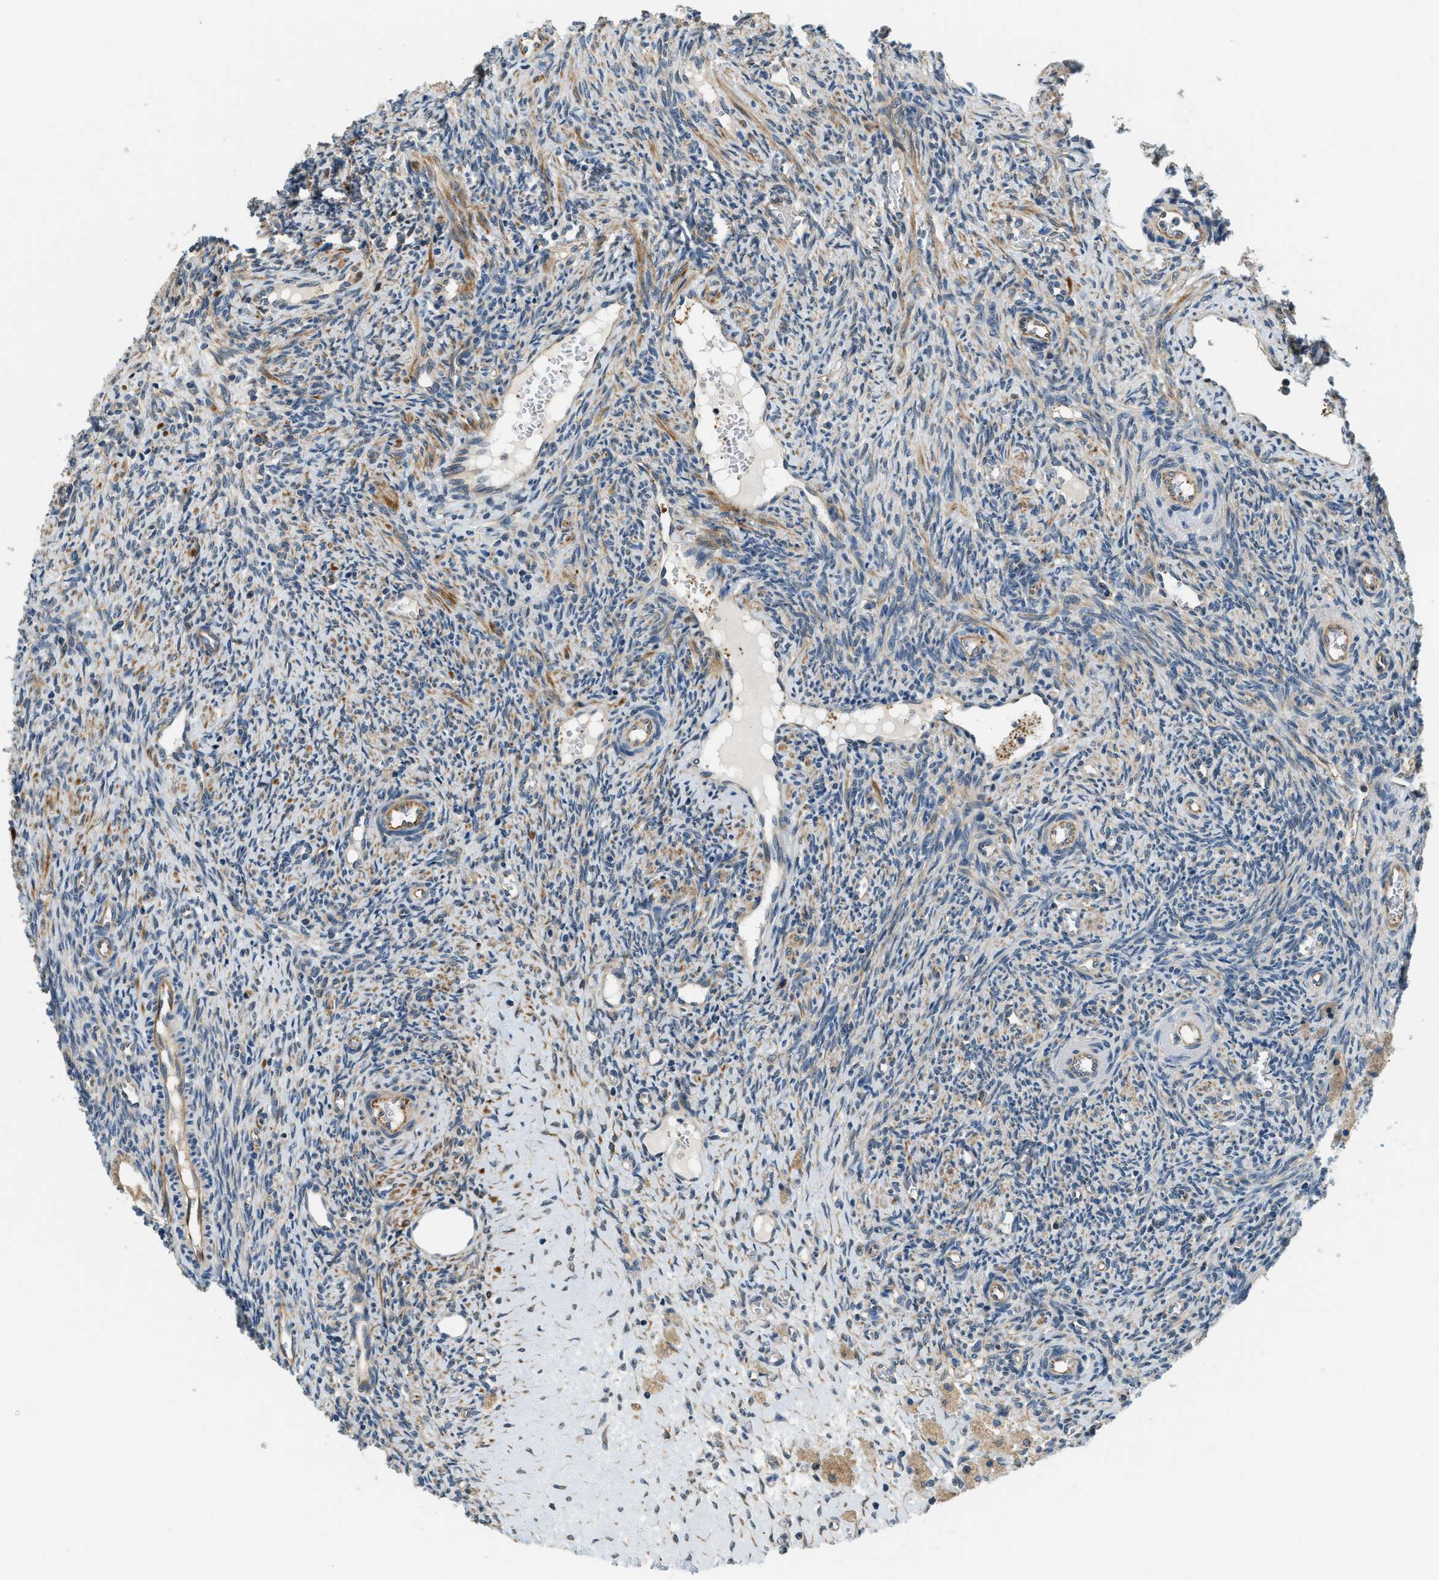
{"staining": {"intensity": "strong", "quantity": ">75%", "location": "cytoplasmic/membranous"}, "tissue": "ovary", "cell_type": "Follicle cells", "image_type": "normal", "snomed": [{"axis": "morphology", "description": "Normal tissue, NOS"}, {"axis": "topography", "description": "Ovary"}], "caption": "Follicle cells reveal high levels of strong cytoplasmic/membranous positivity in approximately >75% of cells in unremarkable human ovary.", "gene": "ALOX12", "patient": {"sex": "female", "age": 41}}